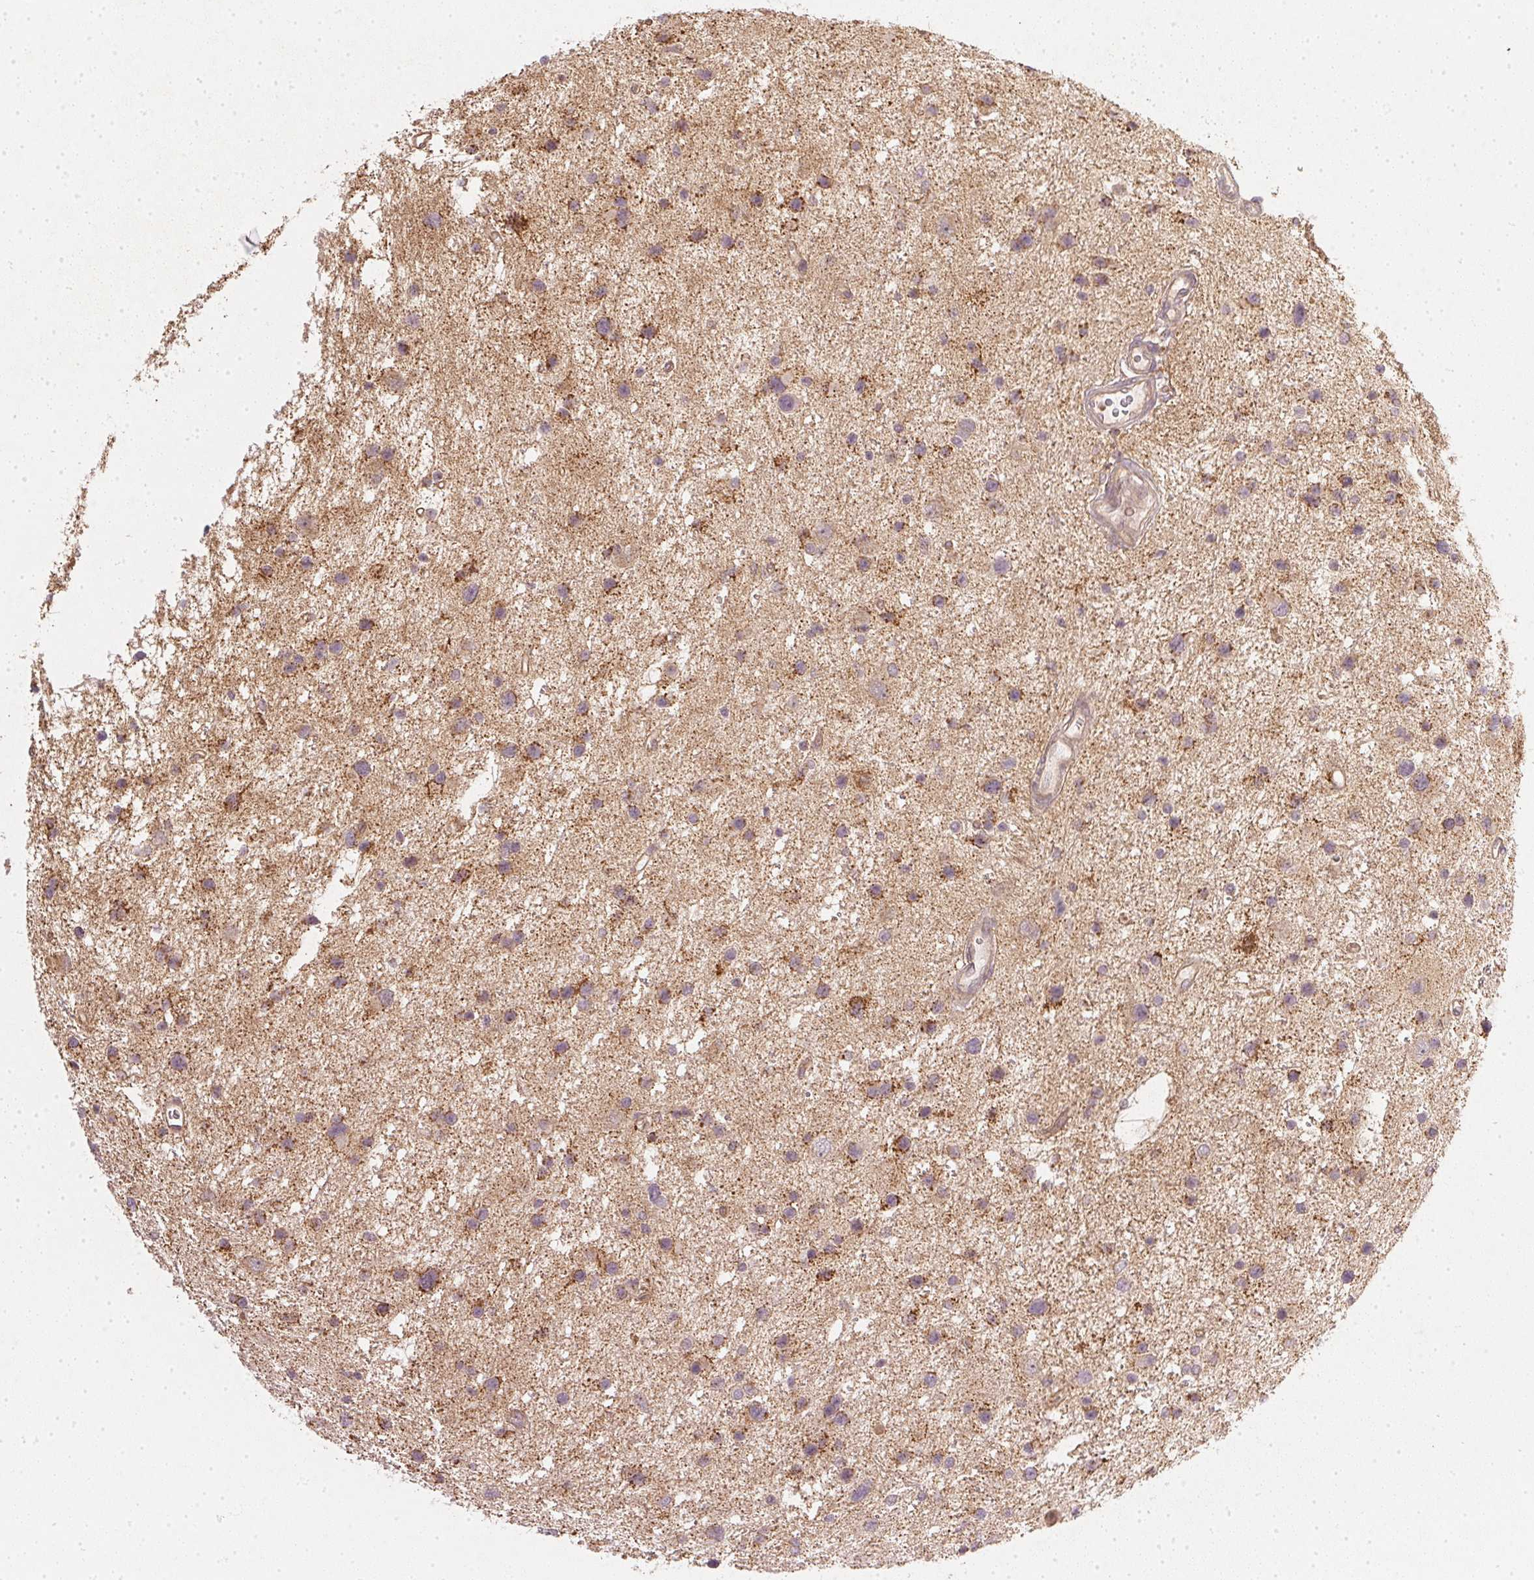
{"staining": {"intensity": "moderate", "quantity": ">75%", "location": "cytoplasmic/membranous"}, "tissue": "glioma", "cell_type": "Tumor cells", "image_type": "cancer", "snomed": [{"axis": "morphology", "description": "Glioma, malignant, Low grade"}, {"axis": "topography", "description": "Brain"}], "caption": "Moderate cytoplasmic/membranous staining is seen in approximately >75% of tumor cells in glioma.", "gene": "NADK2", "patient": {"sex": "female", "age": 32}}